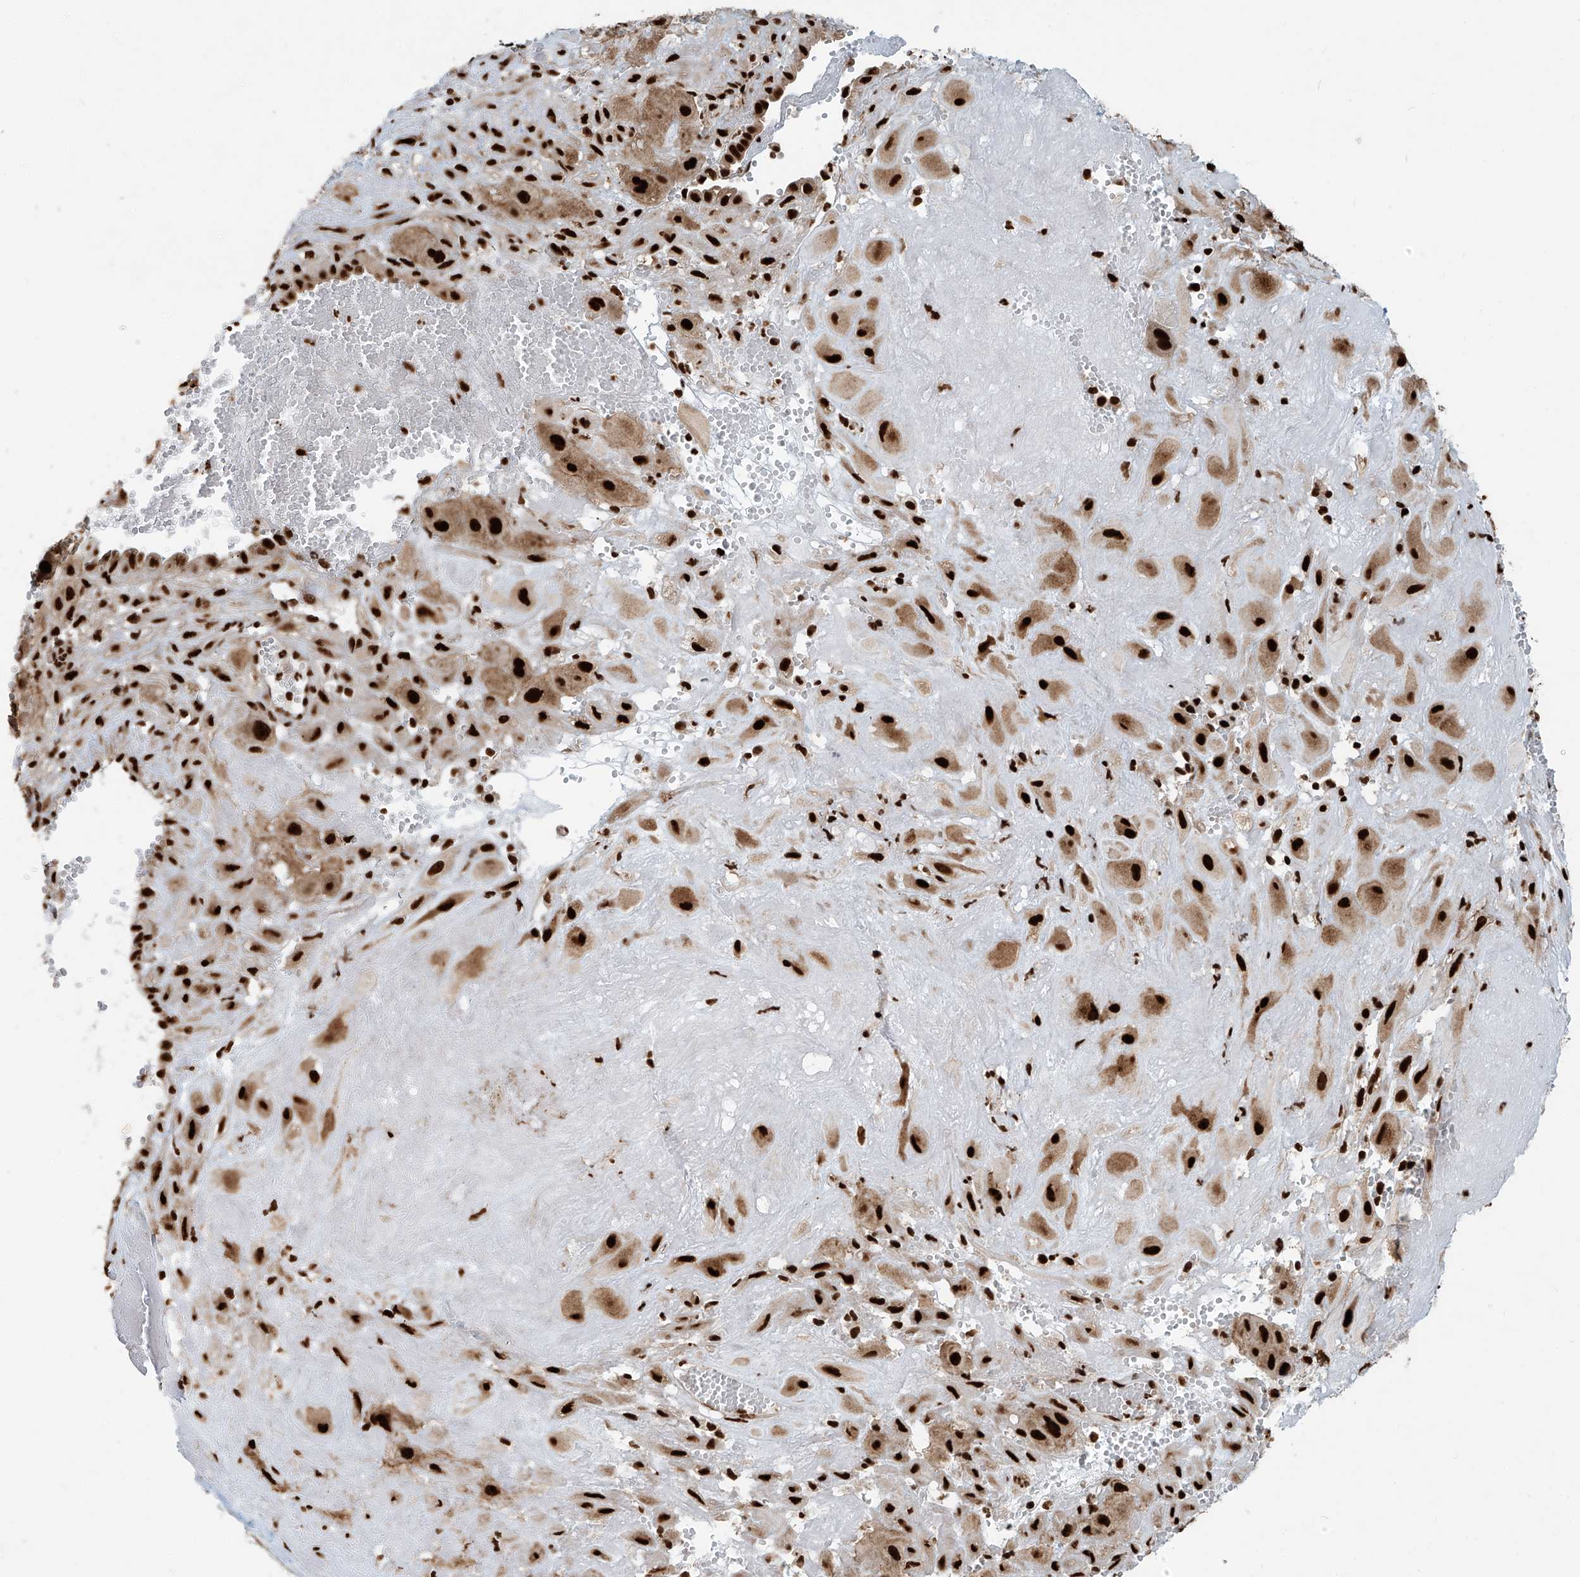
{"staining": {"intensity": "strong", "quantity": ">75%", "location": "nuclear"}, "tissue": "cervical cancer", "cell_type": "Tumor cells", "image_type": "cancer", "snomed": [{"axis": "morphology", "description": "Squamous cell carcinoma, NOS"}, {"axis": "topography", "description": "Cervix"}], "caption": "Squamous cell carcinoma (cervical) stained for a protein (brown) reveals strong nuclear positive expression in approximately >75% of tumor cells.", "gene": "FAM193B", "patient": {"sex": "female", "age": 34}}